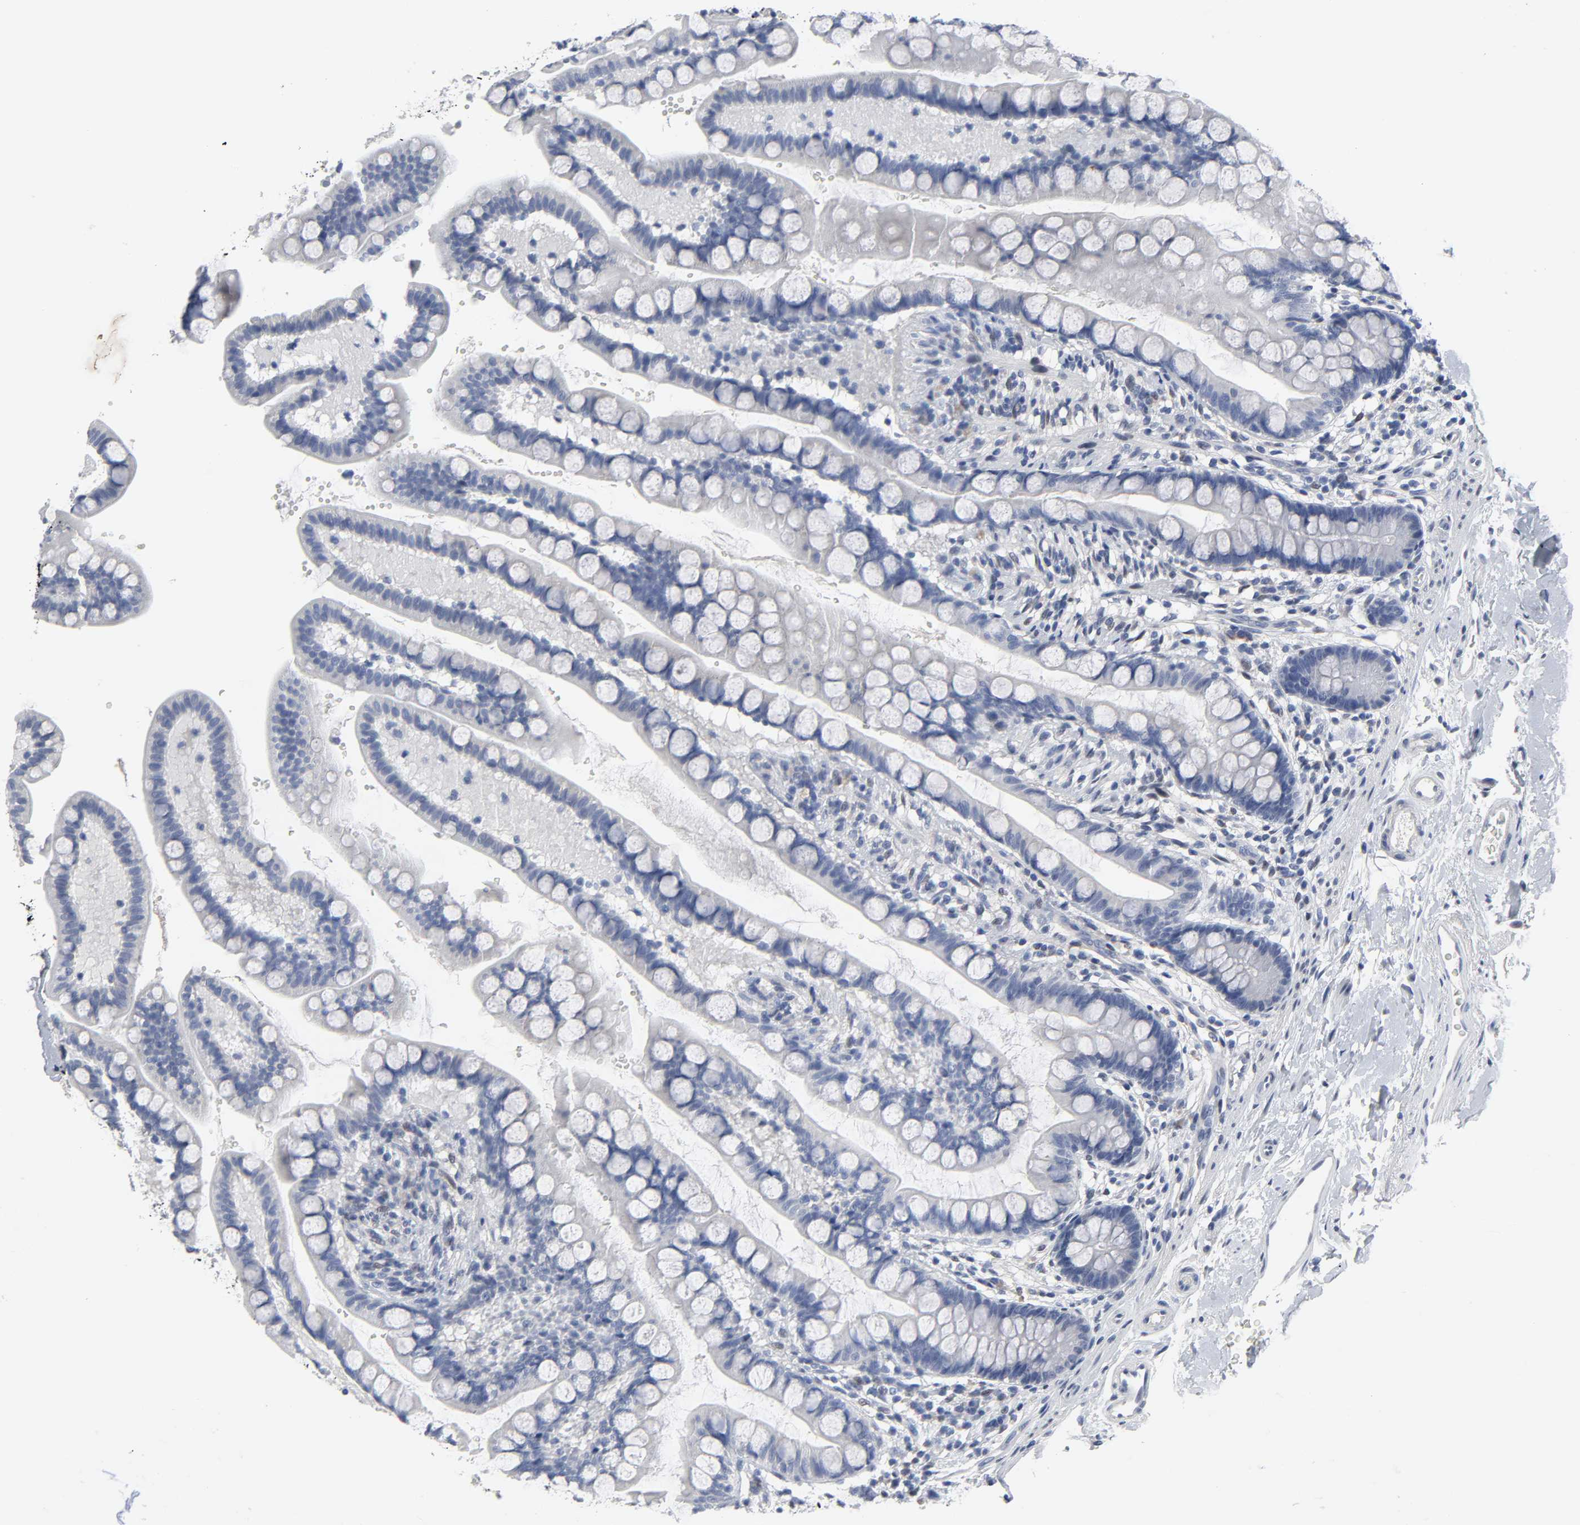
{"staining": {"intensity": "negative", "quantity": "none", "location": "none"}, "tissue": "small intestine", "cell_type": "Glandular cells", "image_type": "normal", "snomed": [{"axis": "morphology", "description": "Normal tissue, NOS"}, {"axis": "topography", "description": "Small intestine"}], "caption": "Immunohistochemical staining of normal small intestine displays no significant positivity in glandular cells. (DAB (3,3'-diaminobenzidine) immunohistochemistry, high magnification).", "gene": "SALL2", "patient": {"sex": "female", "age": 58}}